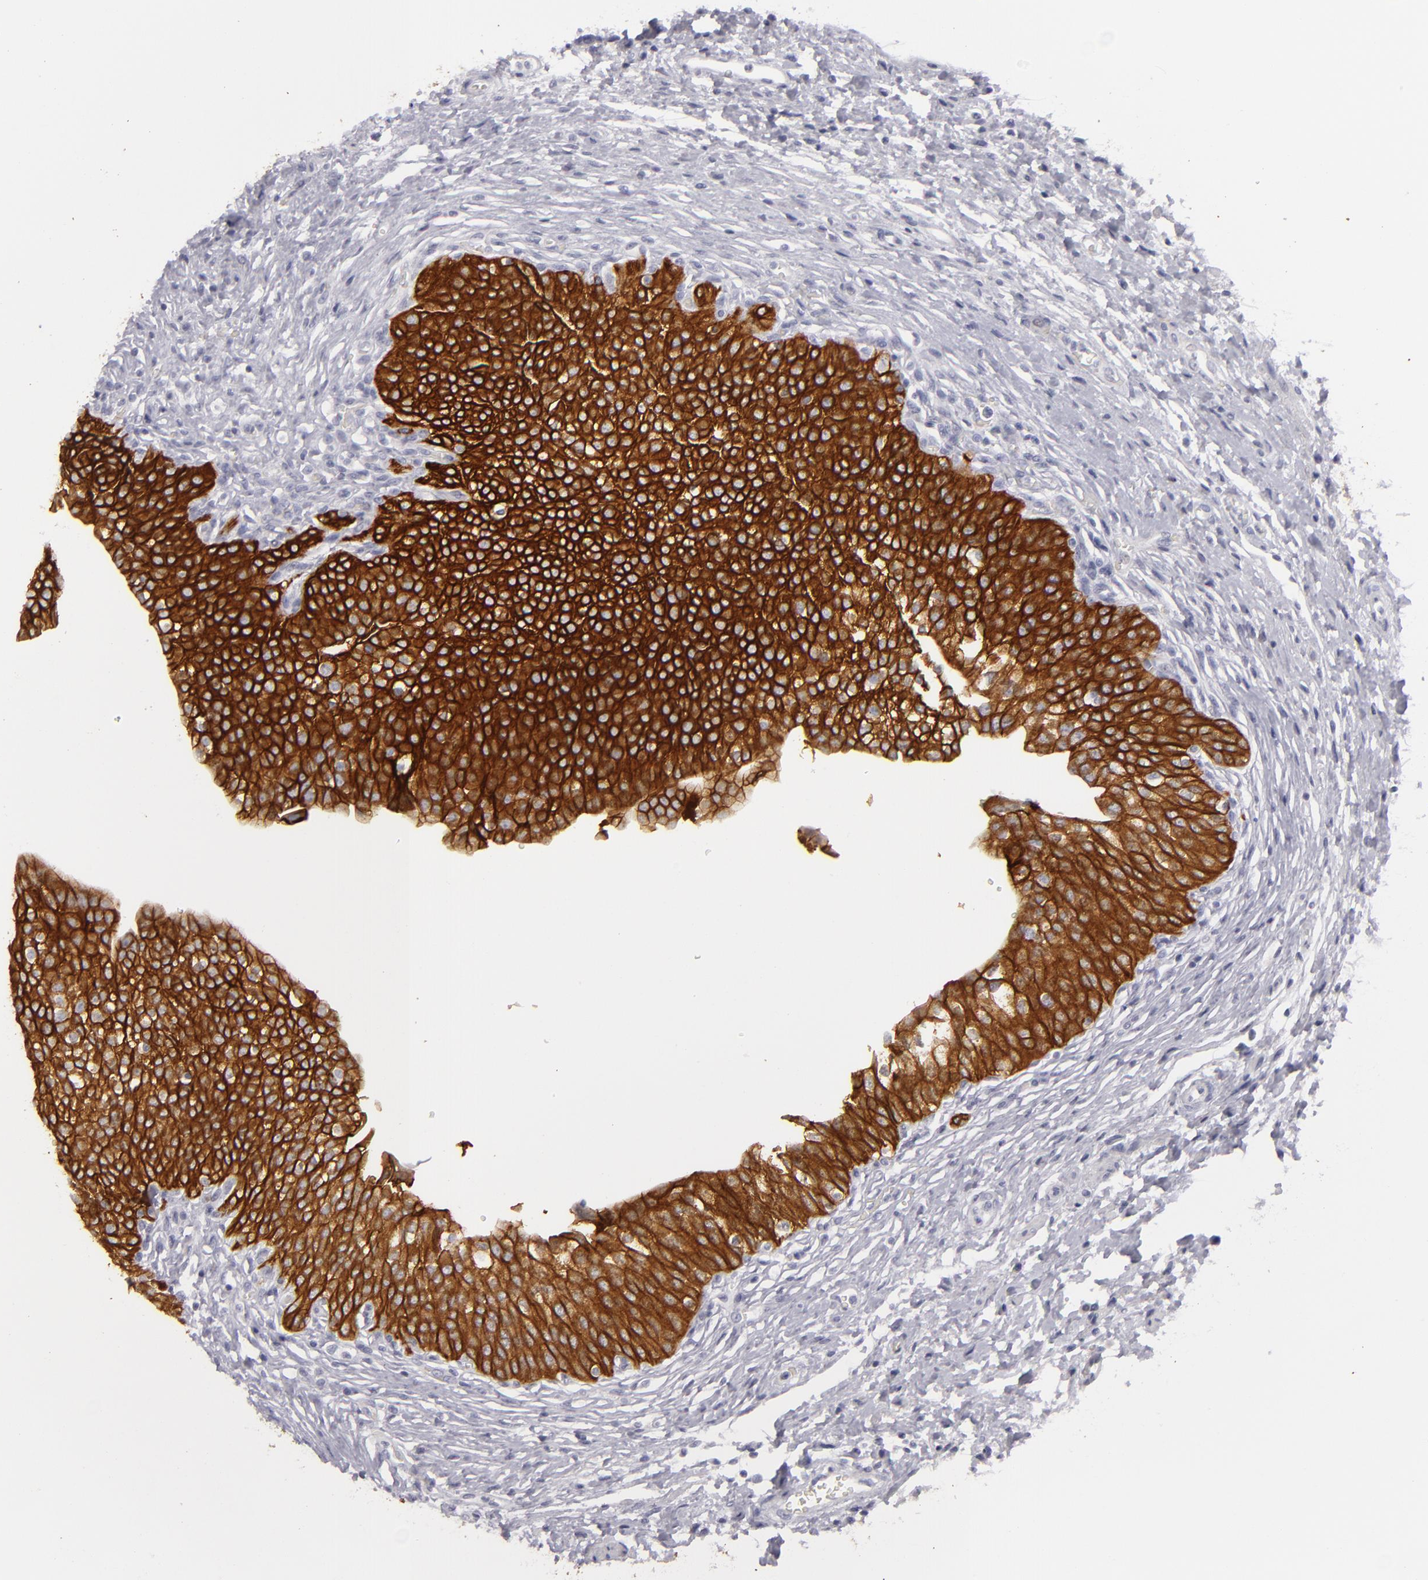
{"staining": {"intensity": "strong", "quantity": ">75%", "location": "cytoplasmic/membranous"}, "tissue": "urinary bladder", "cell_type": "Urothelial cells", "image_type": "normal", "snomed": [{"axis": "morphology", "description": "Normal tissue, NOS"}, {"axis": "topography", "description": "Smooth muscle"}, {"axis": "topography", "description": "Urinary bladder"}], "caption": "Benign urinary bladder exhibits strong cytoplasmic/membranous positivity in approximately >75% of urothelial cells, visualized by immunohistochemistry. The protein of interest is shown in brown color, while the nuclei are stained blue.", "gene": "JUP", "patient": {"sex": "male", "age": 35}}